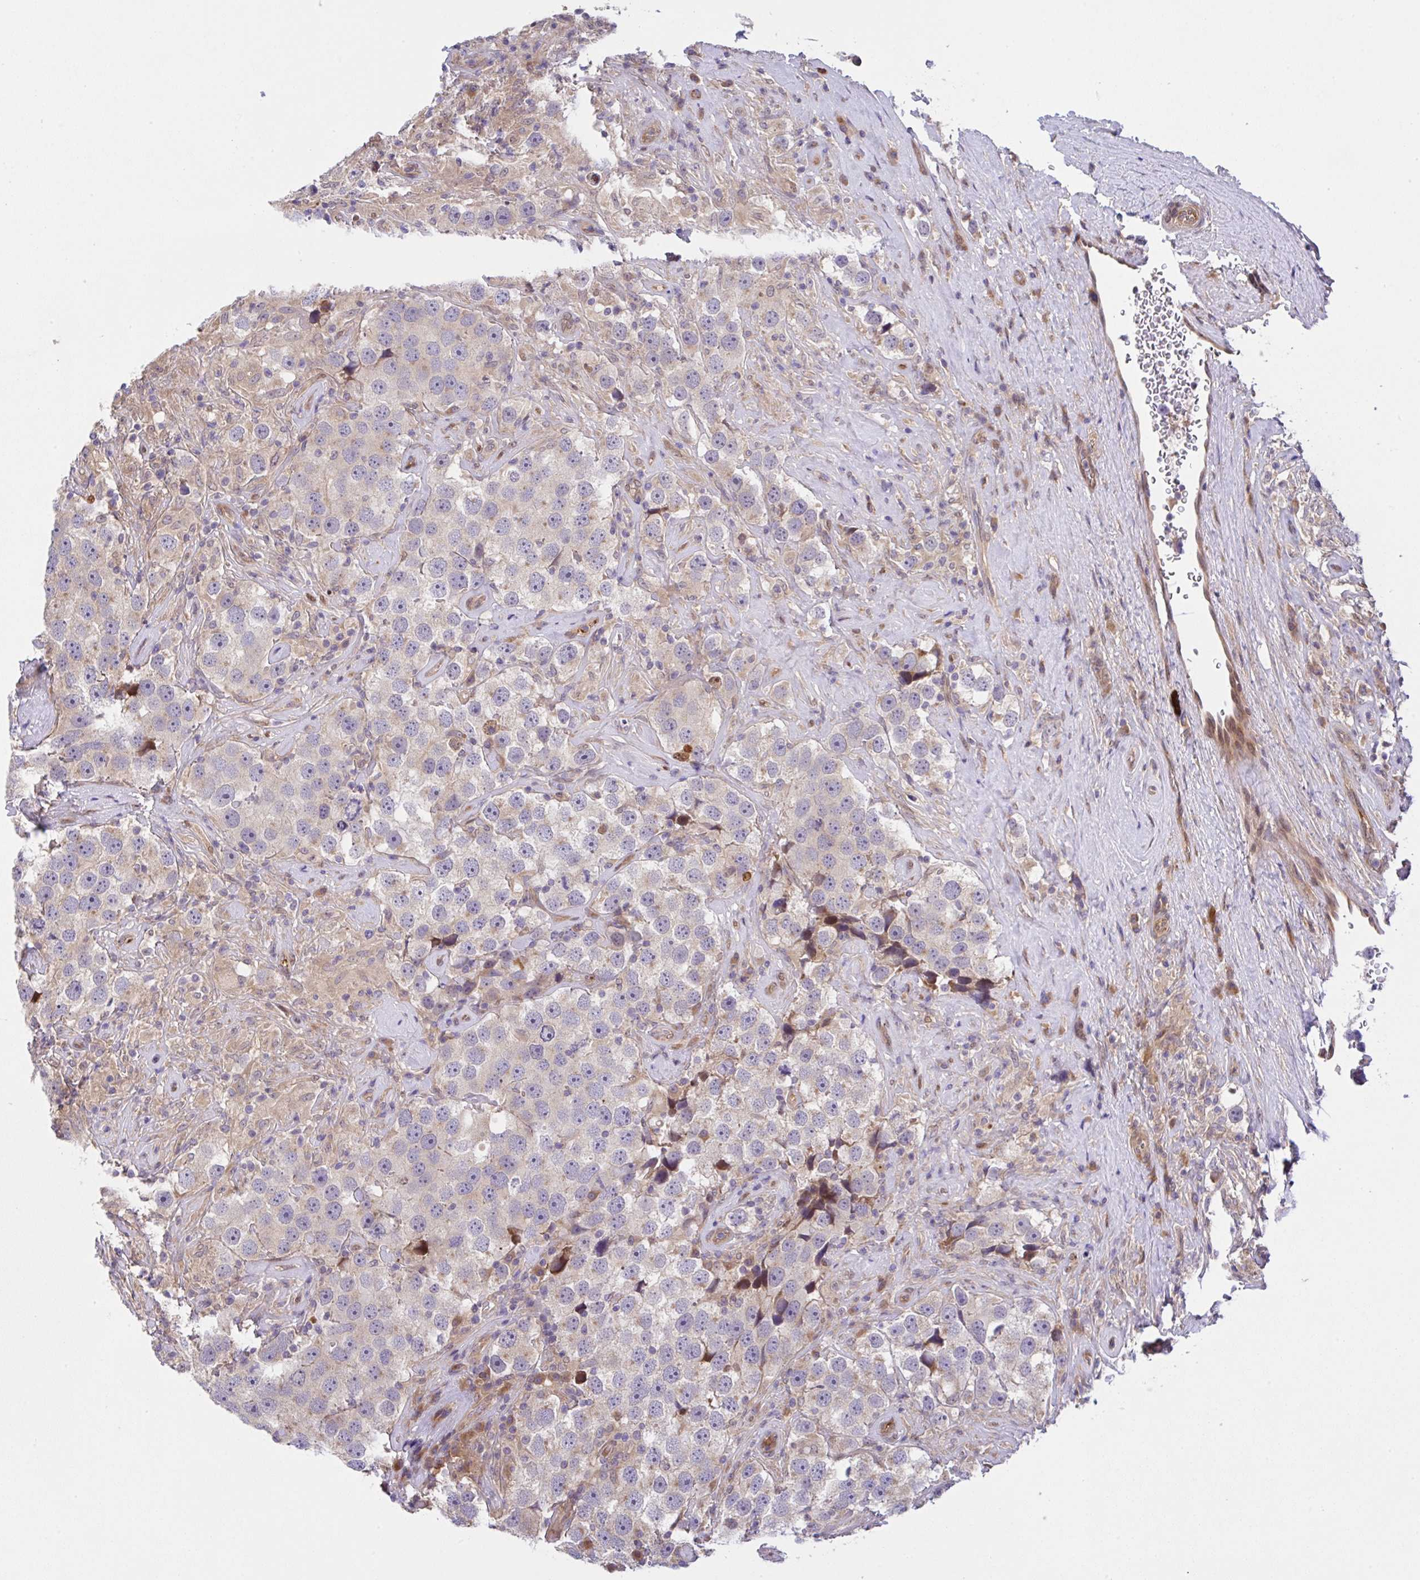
{"staining": {"intensity": "negative", "quantity": "none", "location": "none"}, "tissue": "testis cancer", "cell_type": "Tumor cells", "image_type": "cancer", "snomed": [{"axis": "morphology", "description": "Seminoma, NOS"}, {"axis": "topography", "description": "Testis"}], "caption": "DAB immunohistochemical staining of human testis cancer (seminoma) displays no significant expression in tumor cells.", "gene": "UBE4A", "patient": {"sex": "male", "age": 49}}